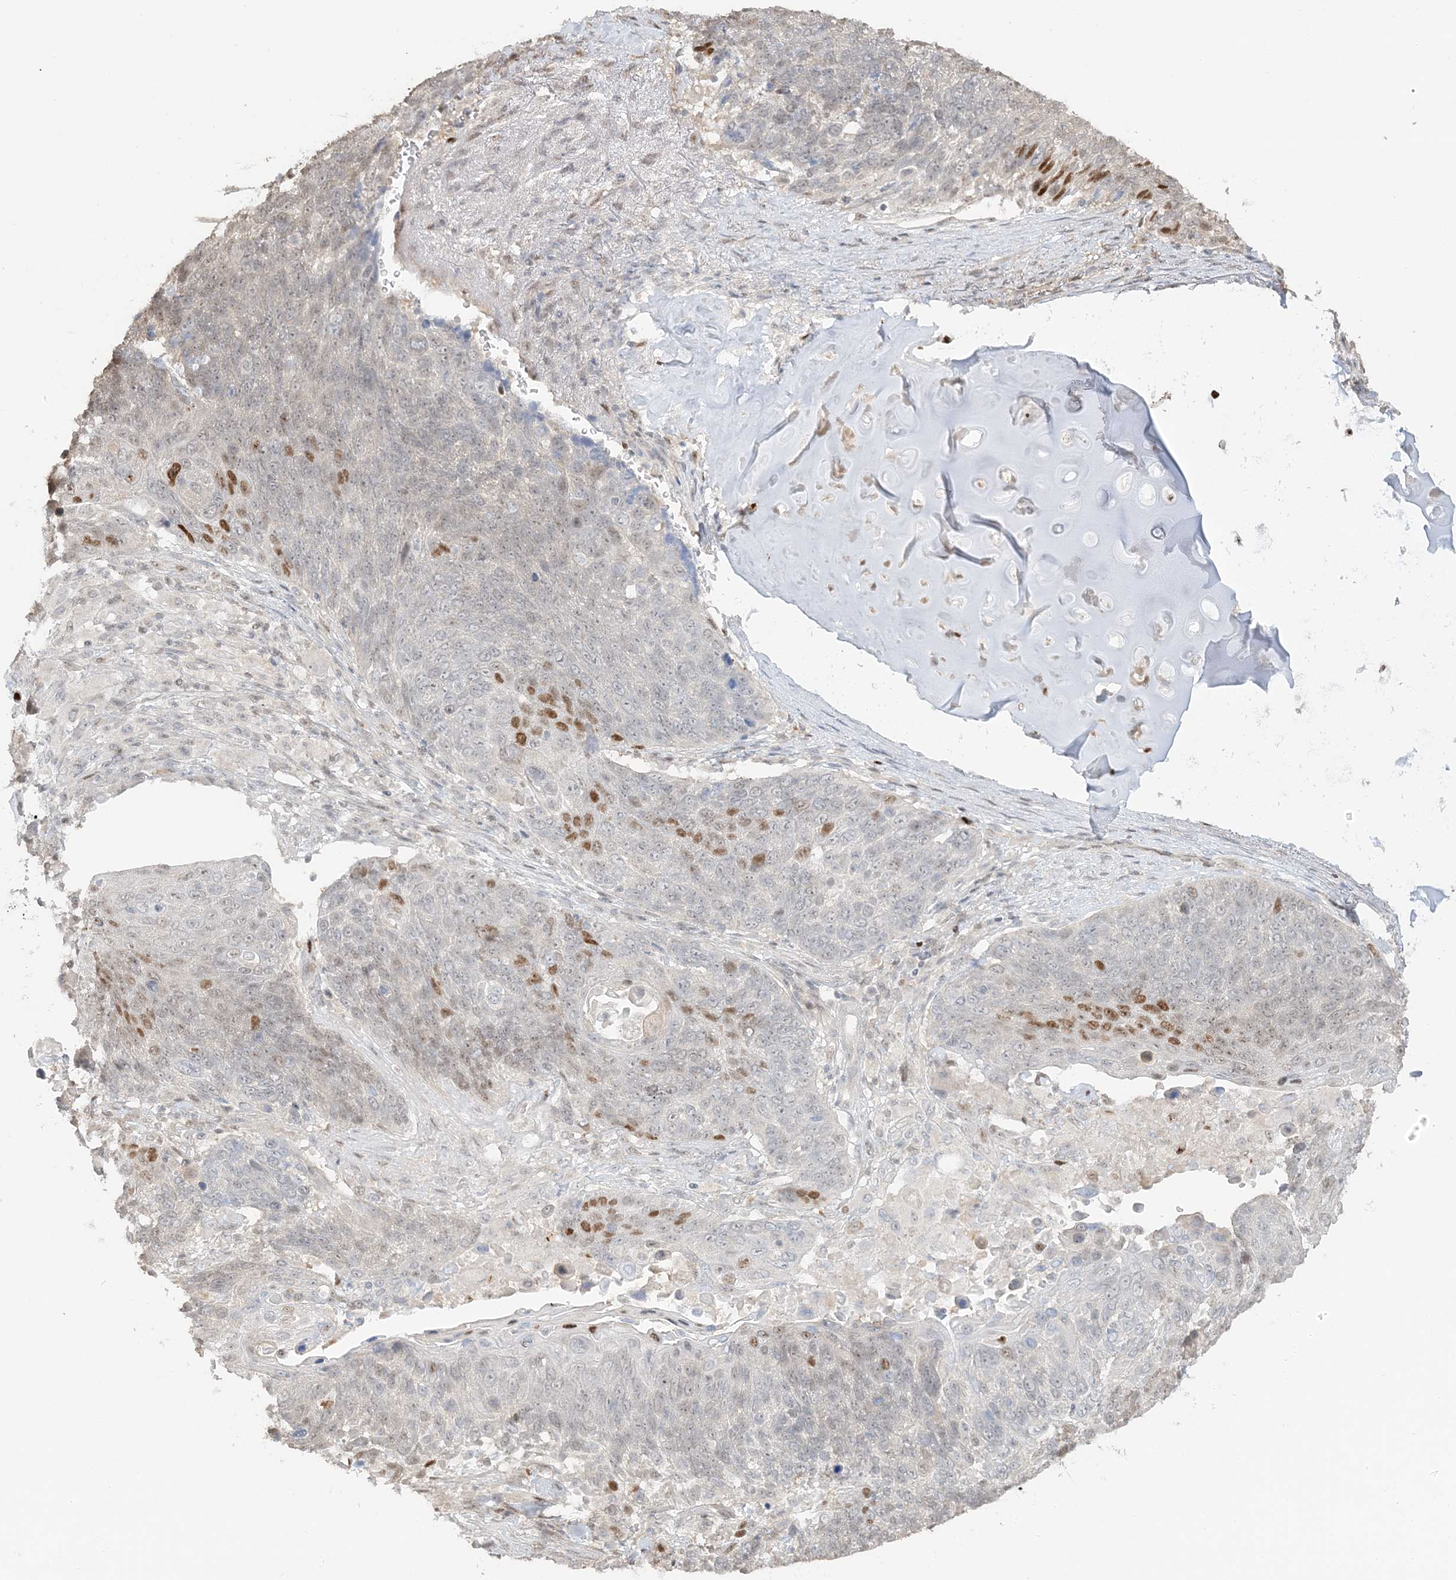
{"staining": {"intensity": "moderate", "quantity": "25%-75%", "location": "nuclear"}, "tissue": "lung cancer", "cell_type": "Tumor cells", "image_type": "cancer", "snomed": [{"axis": "morphology", "description": "Squamous cell carcinoma, NOS"}, {"axis": "topography", "description": "Lung"}], "caption": "Brown immunohistochemical staining in lung squamous cell carcinoma demonstrates moderate nuclear staining in about 25%-75% of tumor cells.", "gene": "SUMO2", "patient": {"sex": "male", "age": 66}}